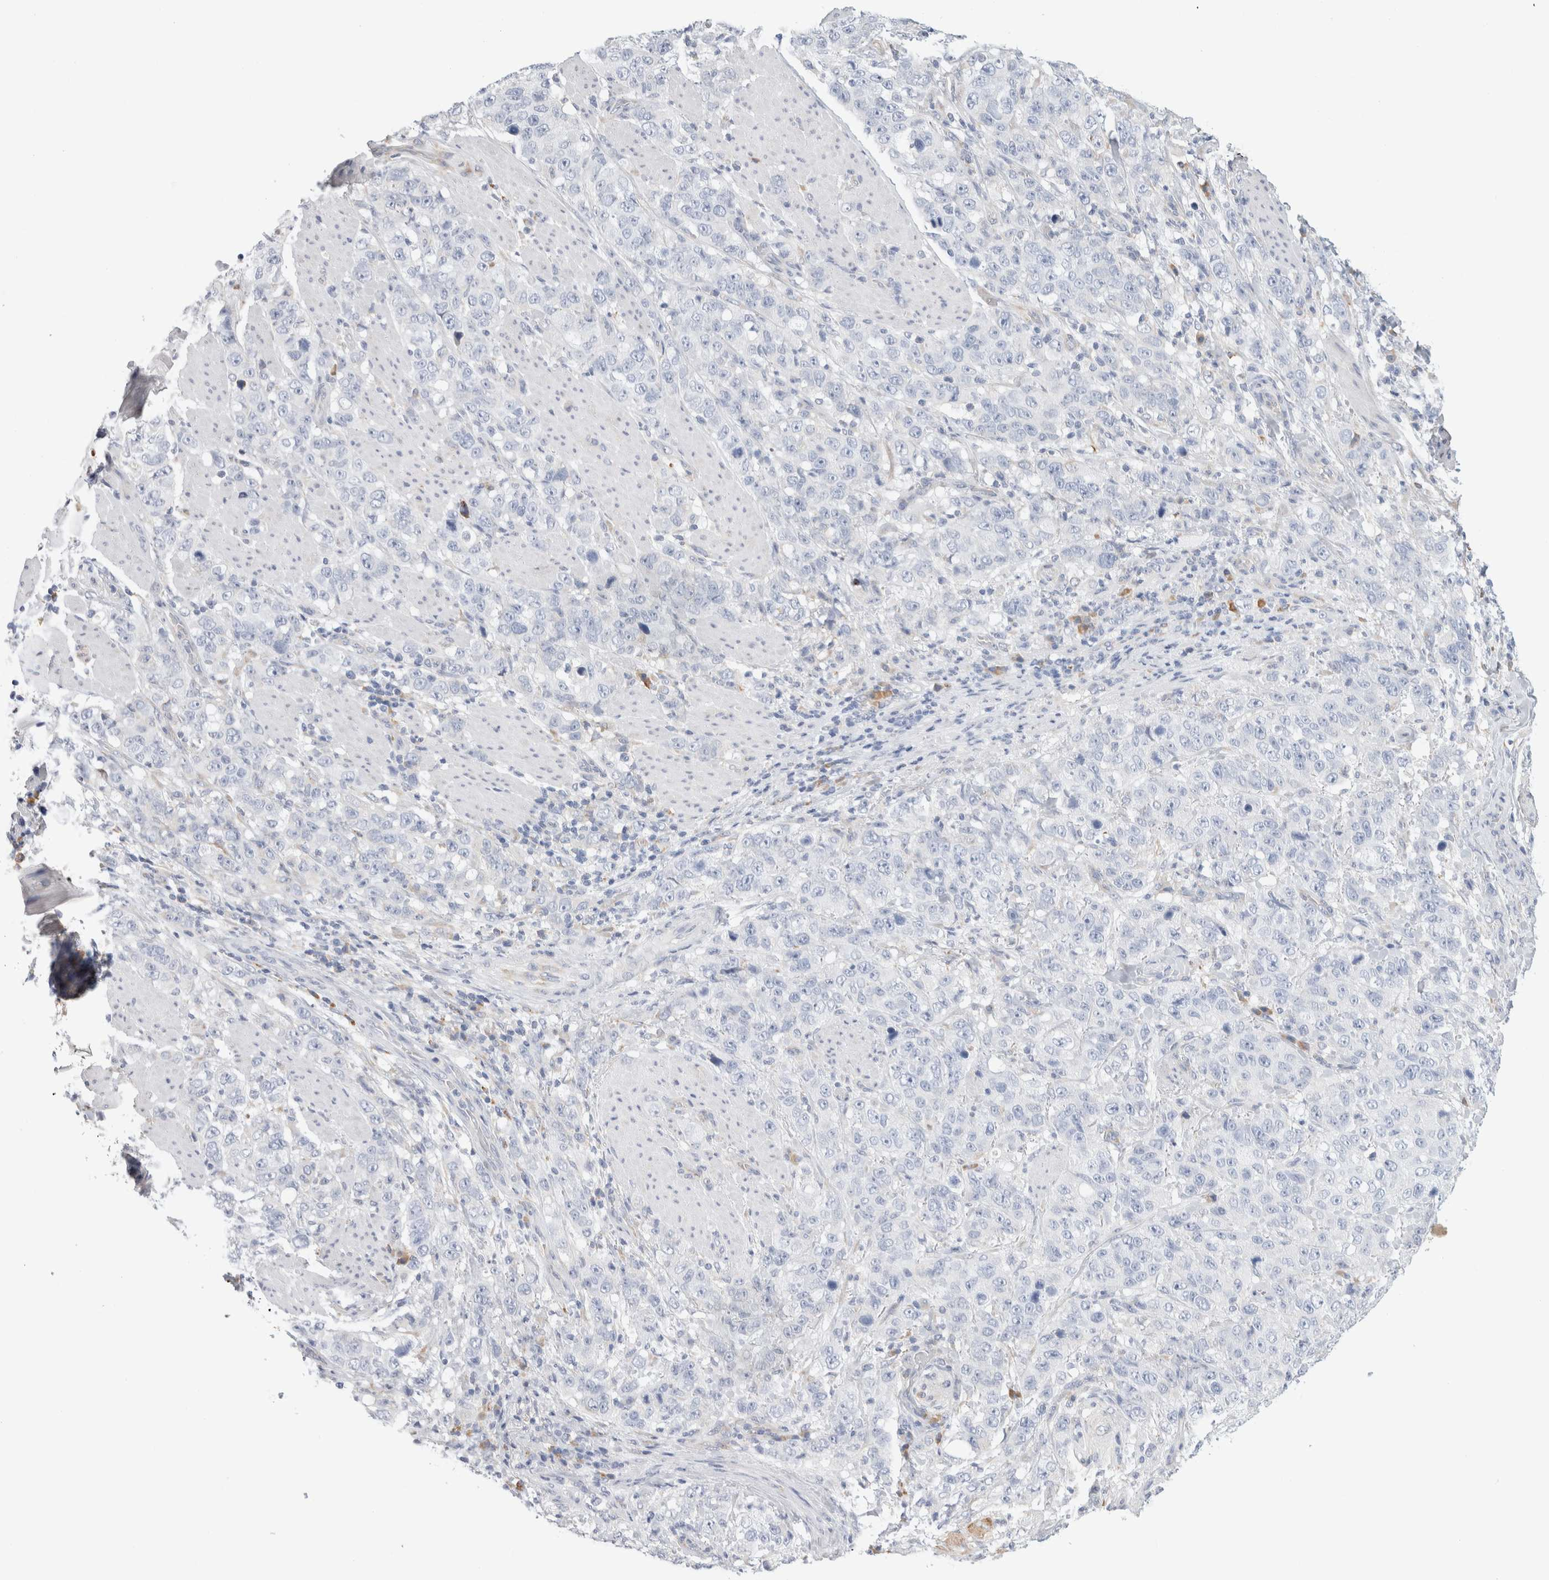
{"staining": {"intensity": "negative", "quantity": "none", "location": "none"}, "tissue": "stomach cancer", "cell_type": "Tumor cells", "image_type": "cancer", "snomed": [{"axis": "morphology", "description": "Adenocarcinoma, NOS"}, {"axis": "topography", "description": "Stomach"}], "caption": "Immunohistochemistry photomicrograph of stomach cancer (adenocarcinoma) stained for a protein (brown), which shows no positivity in tumor cells.", "gene": "CSK", "patient": {"sex": "male", "age": 48}}